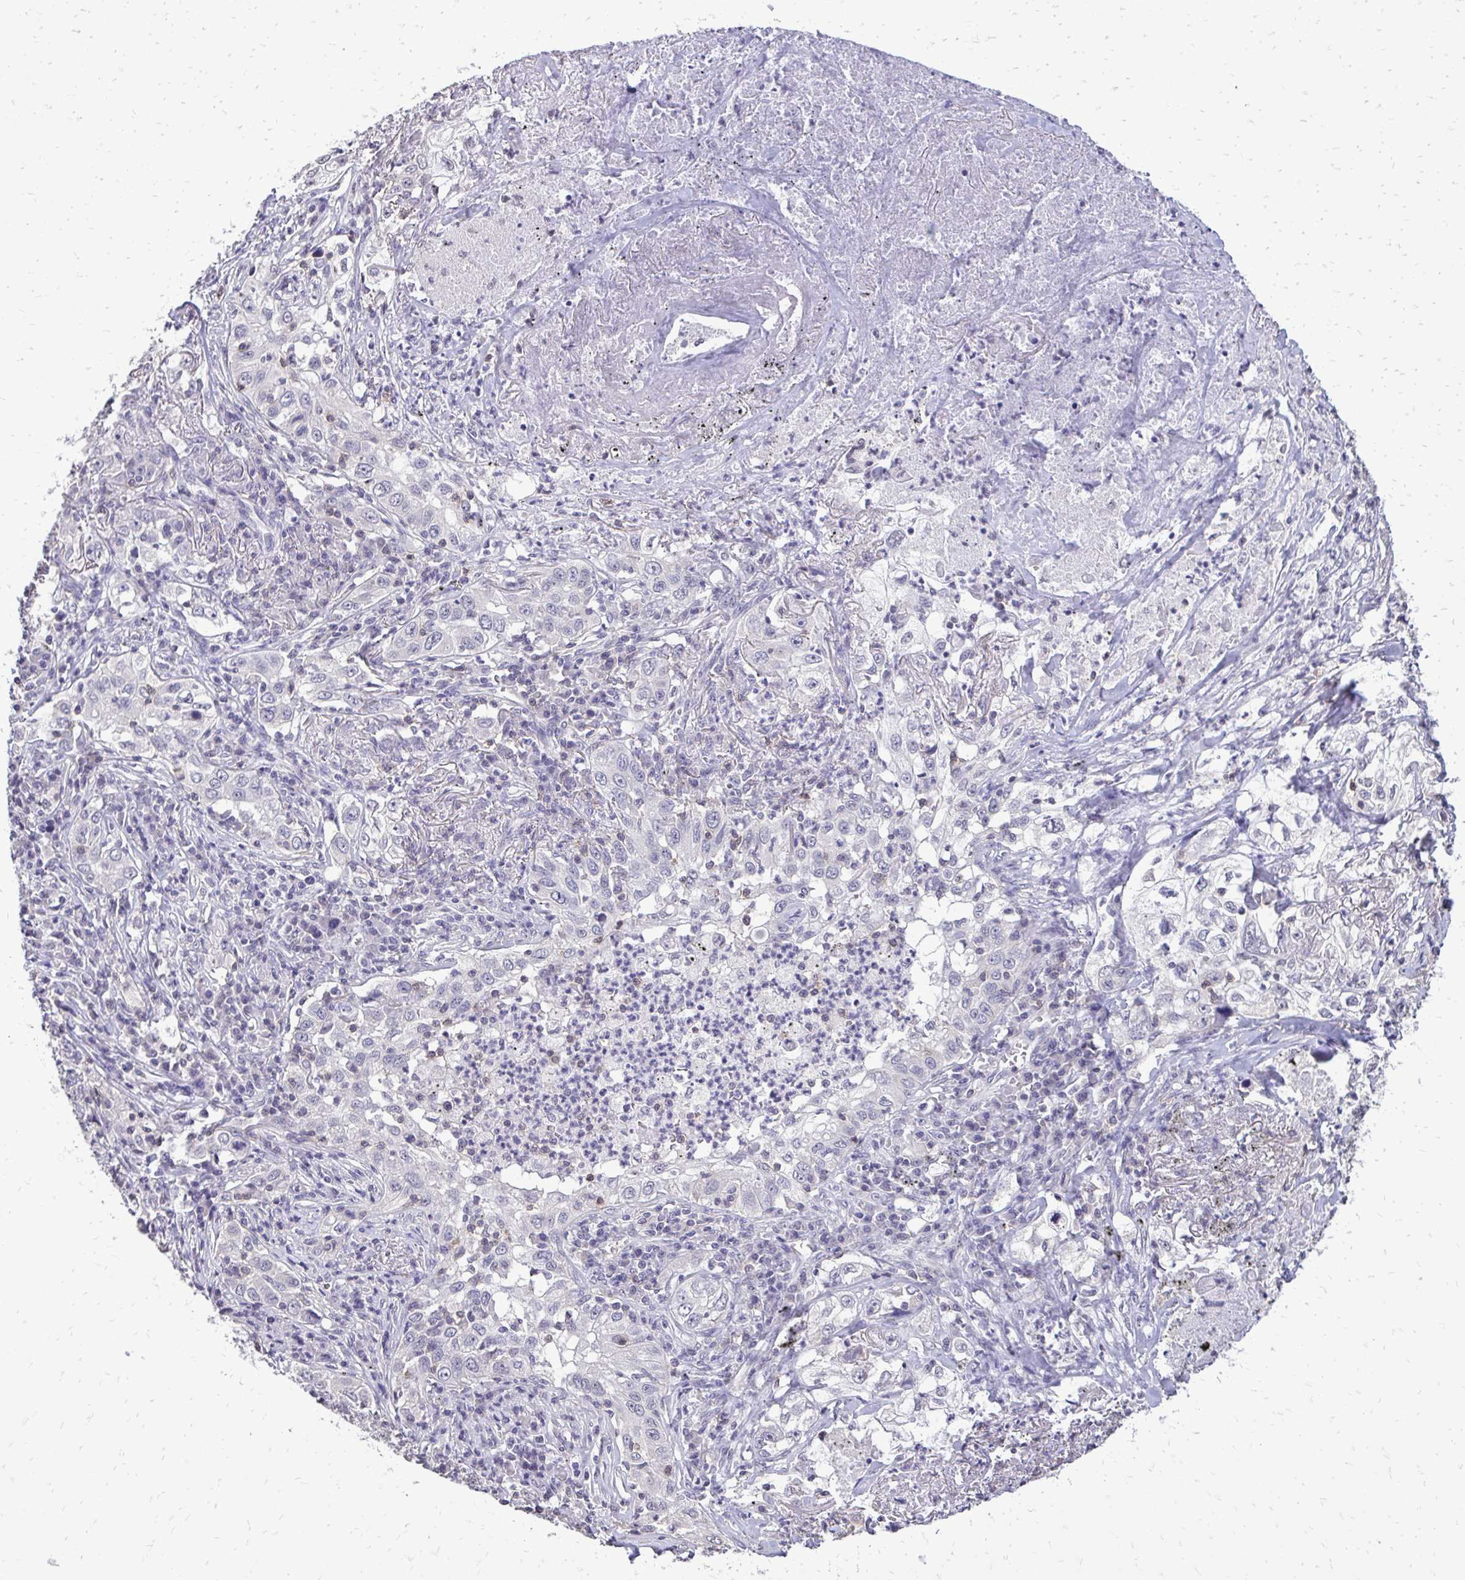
{"staining": {"intensity": "negative", "quantity": "none", "location": "none"}, "tissue": "lung cancer", "cell_type": "Tumor cells", "image_type": "cancer", "snomed": [{"axis": "morphology", "description": "Squamous cell carcinoma, NOS"}, {"axis": "topography", "description": "Lung"}], "caption": "There is no significant positivity in tumor cells of squamous cell carcinoma (lung).", "gene": "AKAP5", "patient": {"sex": "male", "age": 71}}